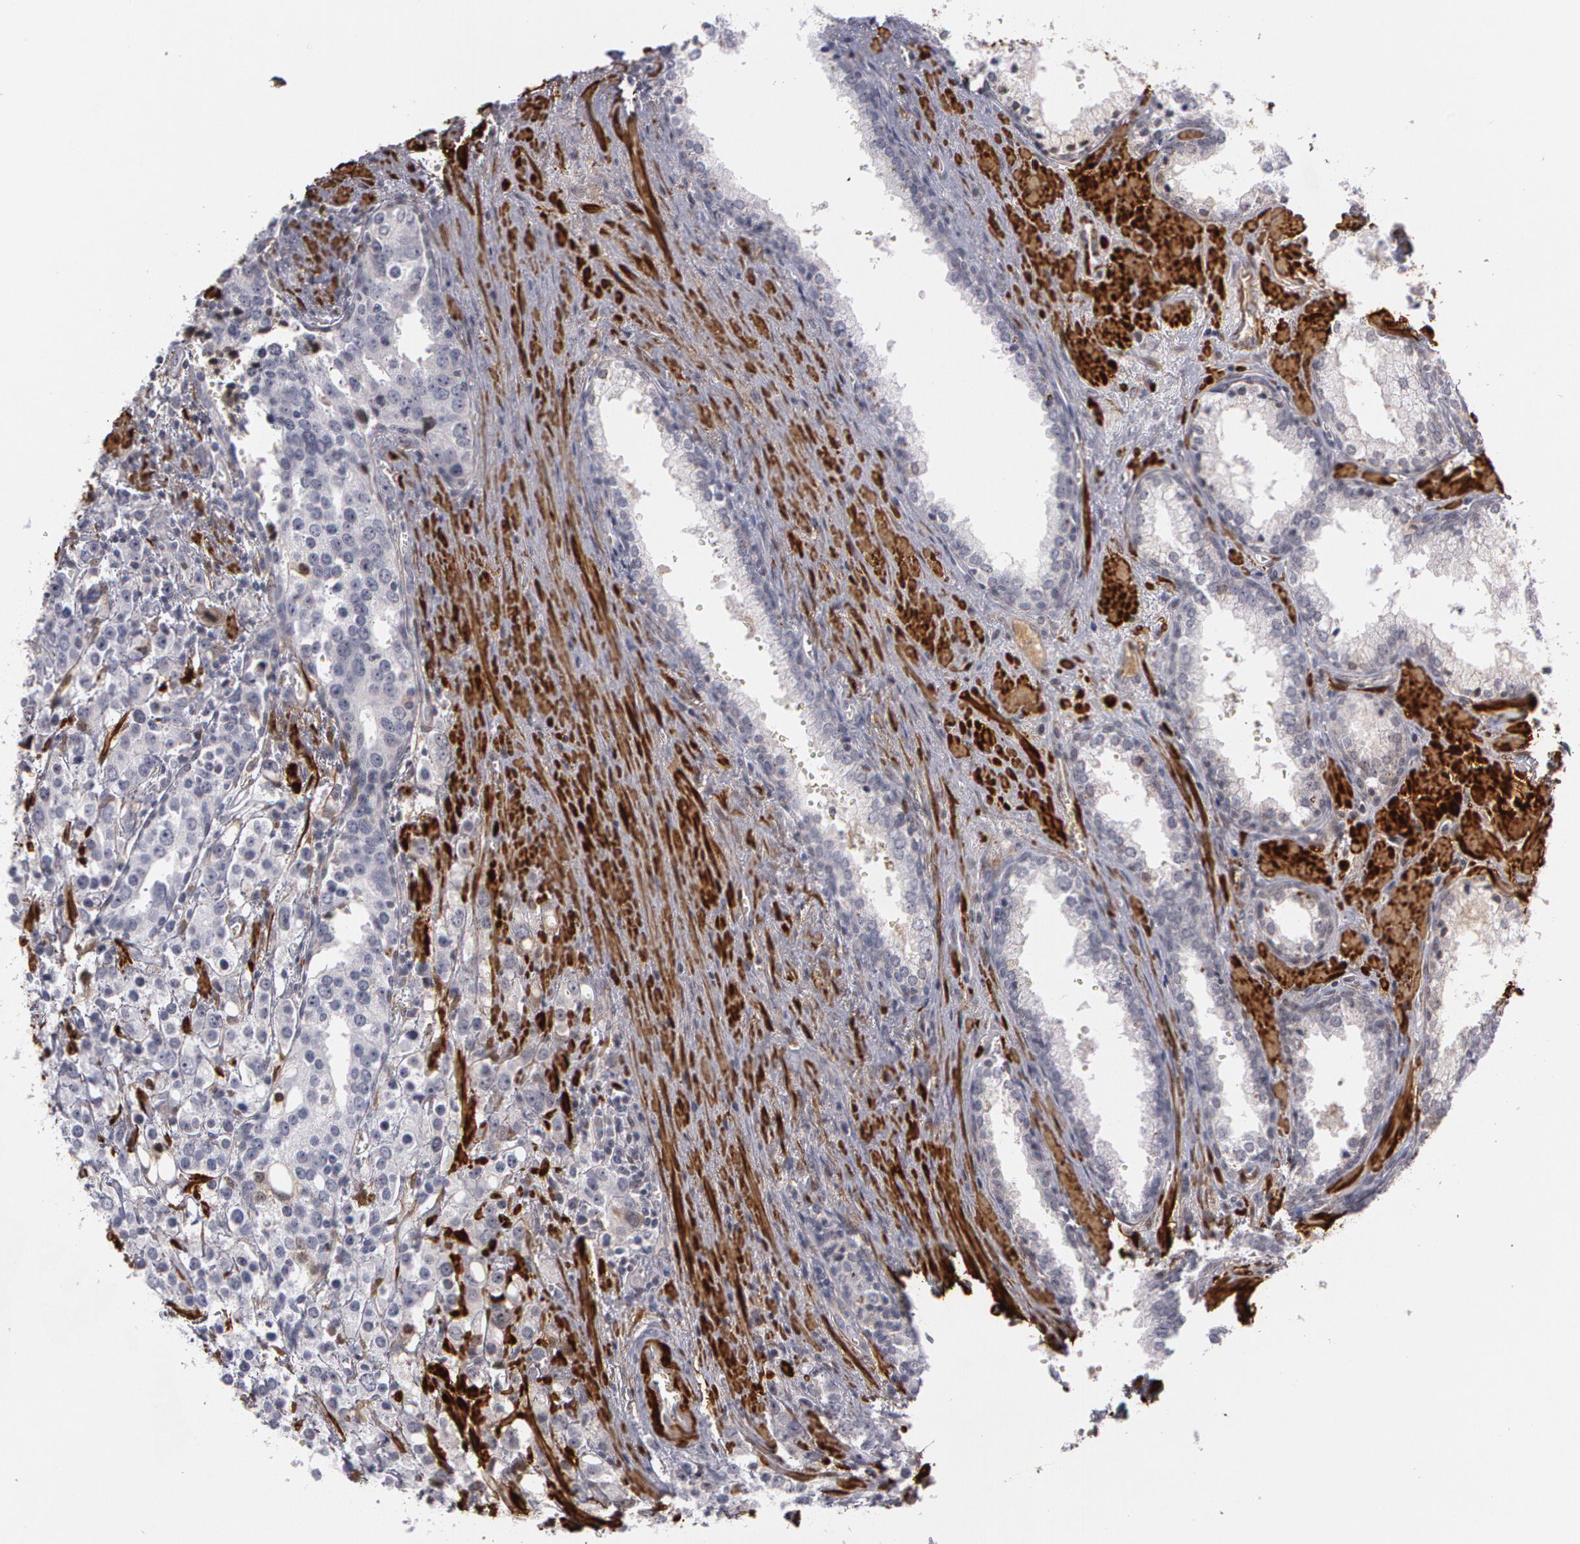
{"staining": {"intensity": "negative", "quantity": "none", "location": "none"}, "tissue": "prostate cancer", "cell_type": "Tumor cells", "image_type": "cancer", "snomed": [{"axis": "morphology", "description": "Adenocarcinoma, High grade"}, {"axis": "topography", "description": "Prostate"}], "caption": "DAB (3,3'-diaminobenzidine) immunohistochemical staining of human prostate cancer (high-grade adenocarcinoma) demonstrates no significant staining in tumor cells. The staining is performed using DAB (3,3'-diaminobenzidine) brown chromogen with nuclei counter-stained in using hematoxylin.", "gene": "TAGLN", "patient": {"sex": "male", "age": 71}}